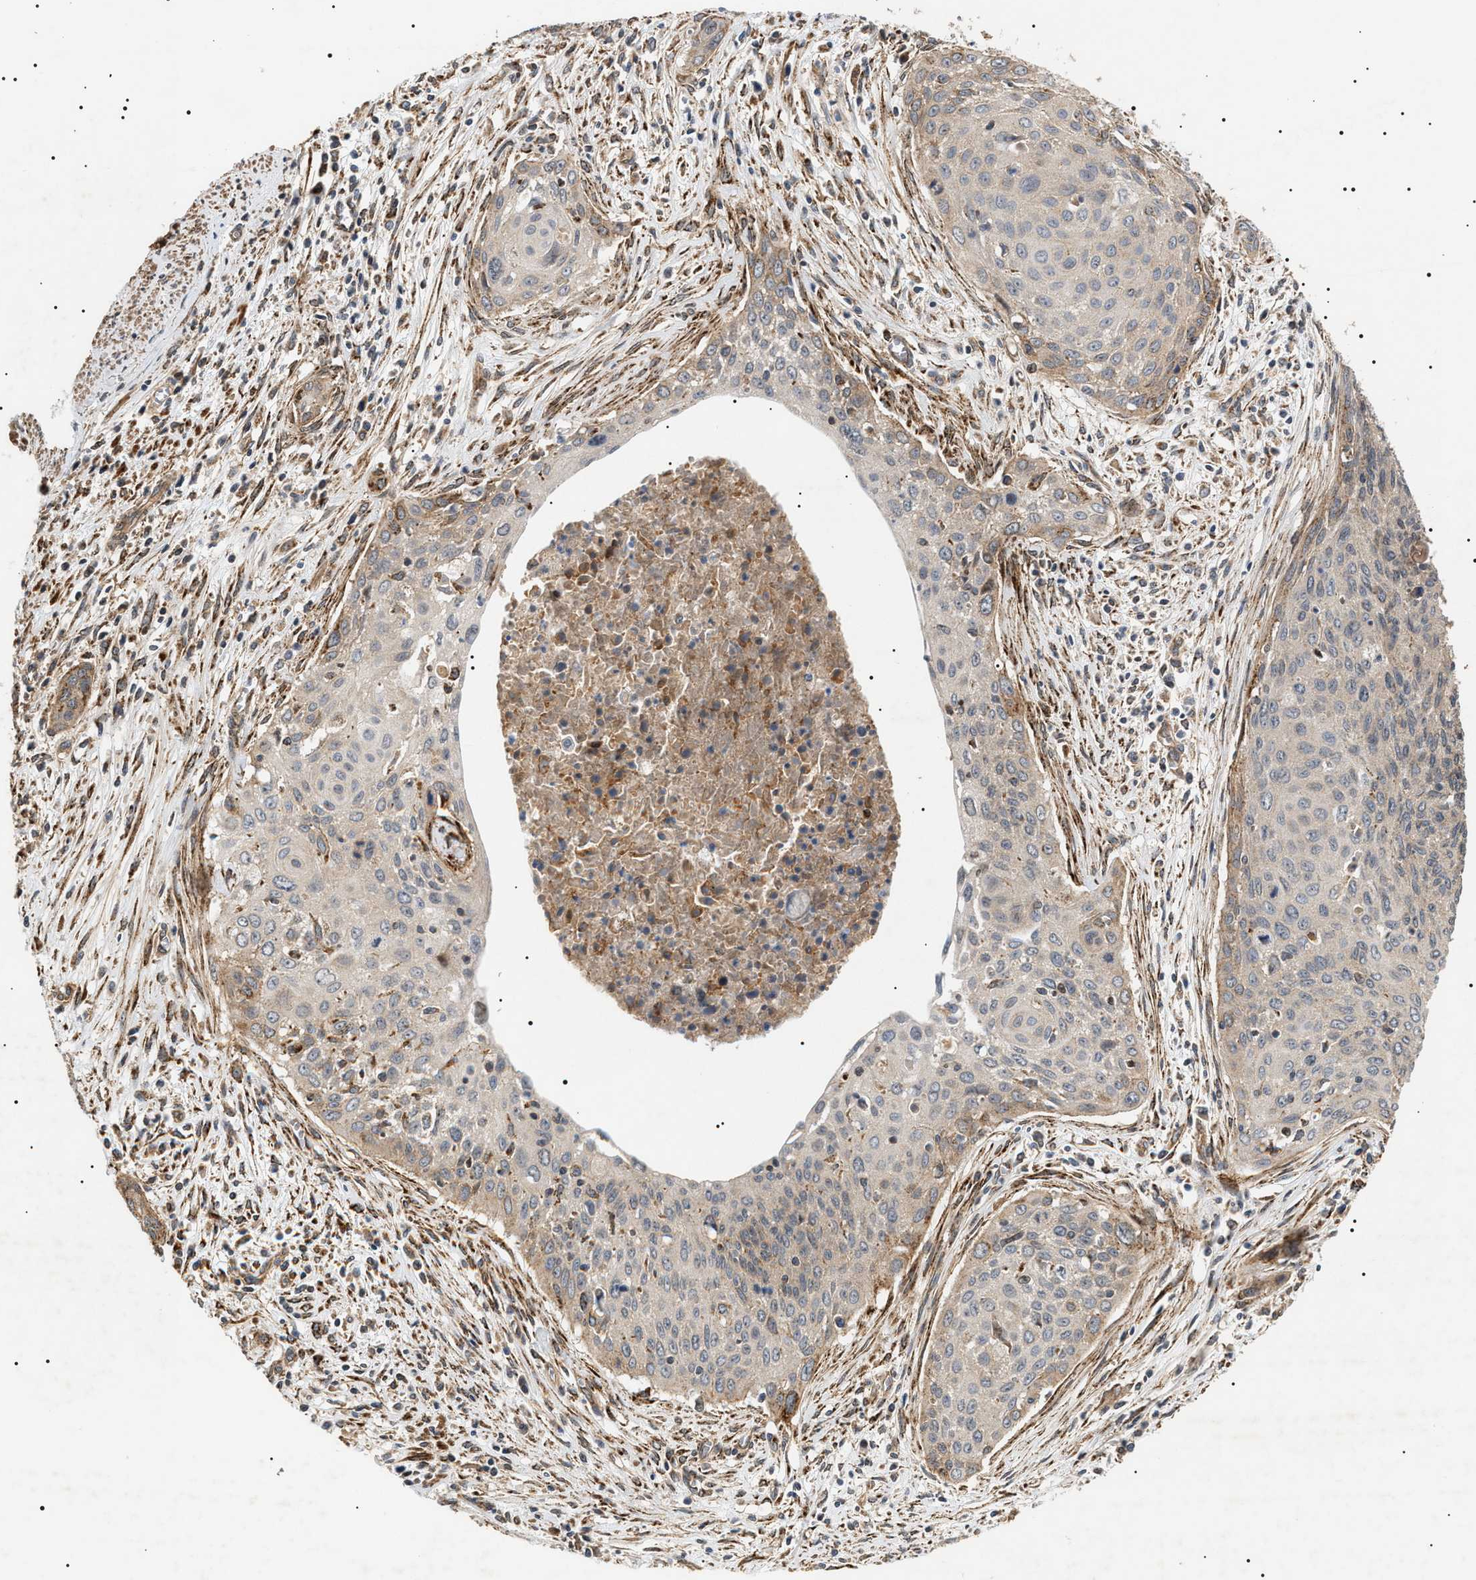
{"staining": {"intensity": "weak", "quantity": "25%-75%", "location": "cytoplasmic/membranous"}, "tissue": "cervical cancer", "cell_type": "Tumor cells", "image_type": "cancer", "snomed": [{"axis": "morphology", "description": "Squamous cell carcinoma, NOS"}, {"axis": "topography", "description": "Cervix"}], "caption": "Weak cytoplasmic/membranous expression for a protein is appreciated in about 25%-75% of tumor cells of cervical cancer using immunohistochemistry.", "gene": "ZBTB26", "patient": {"sex": "female", "age": 55}}